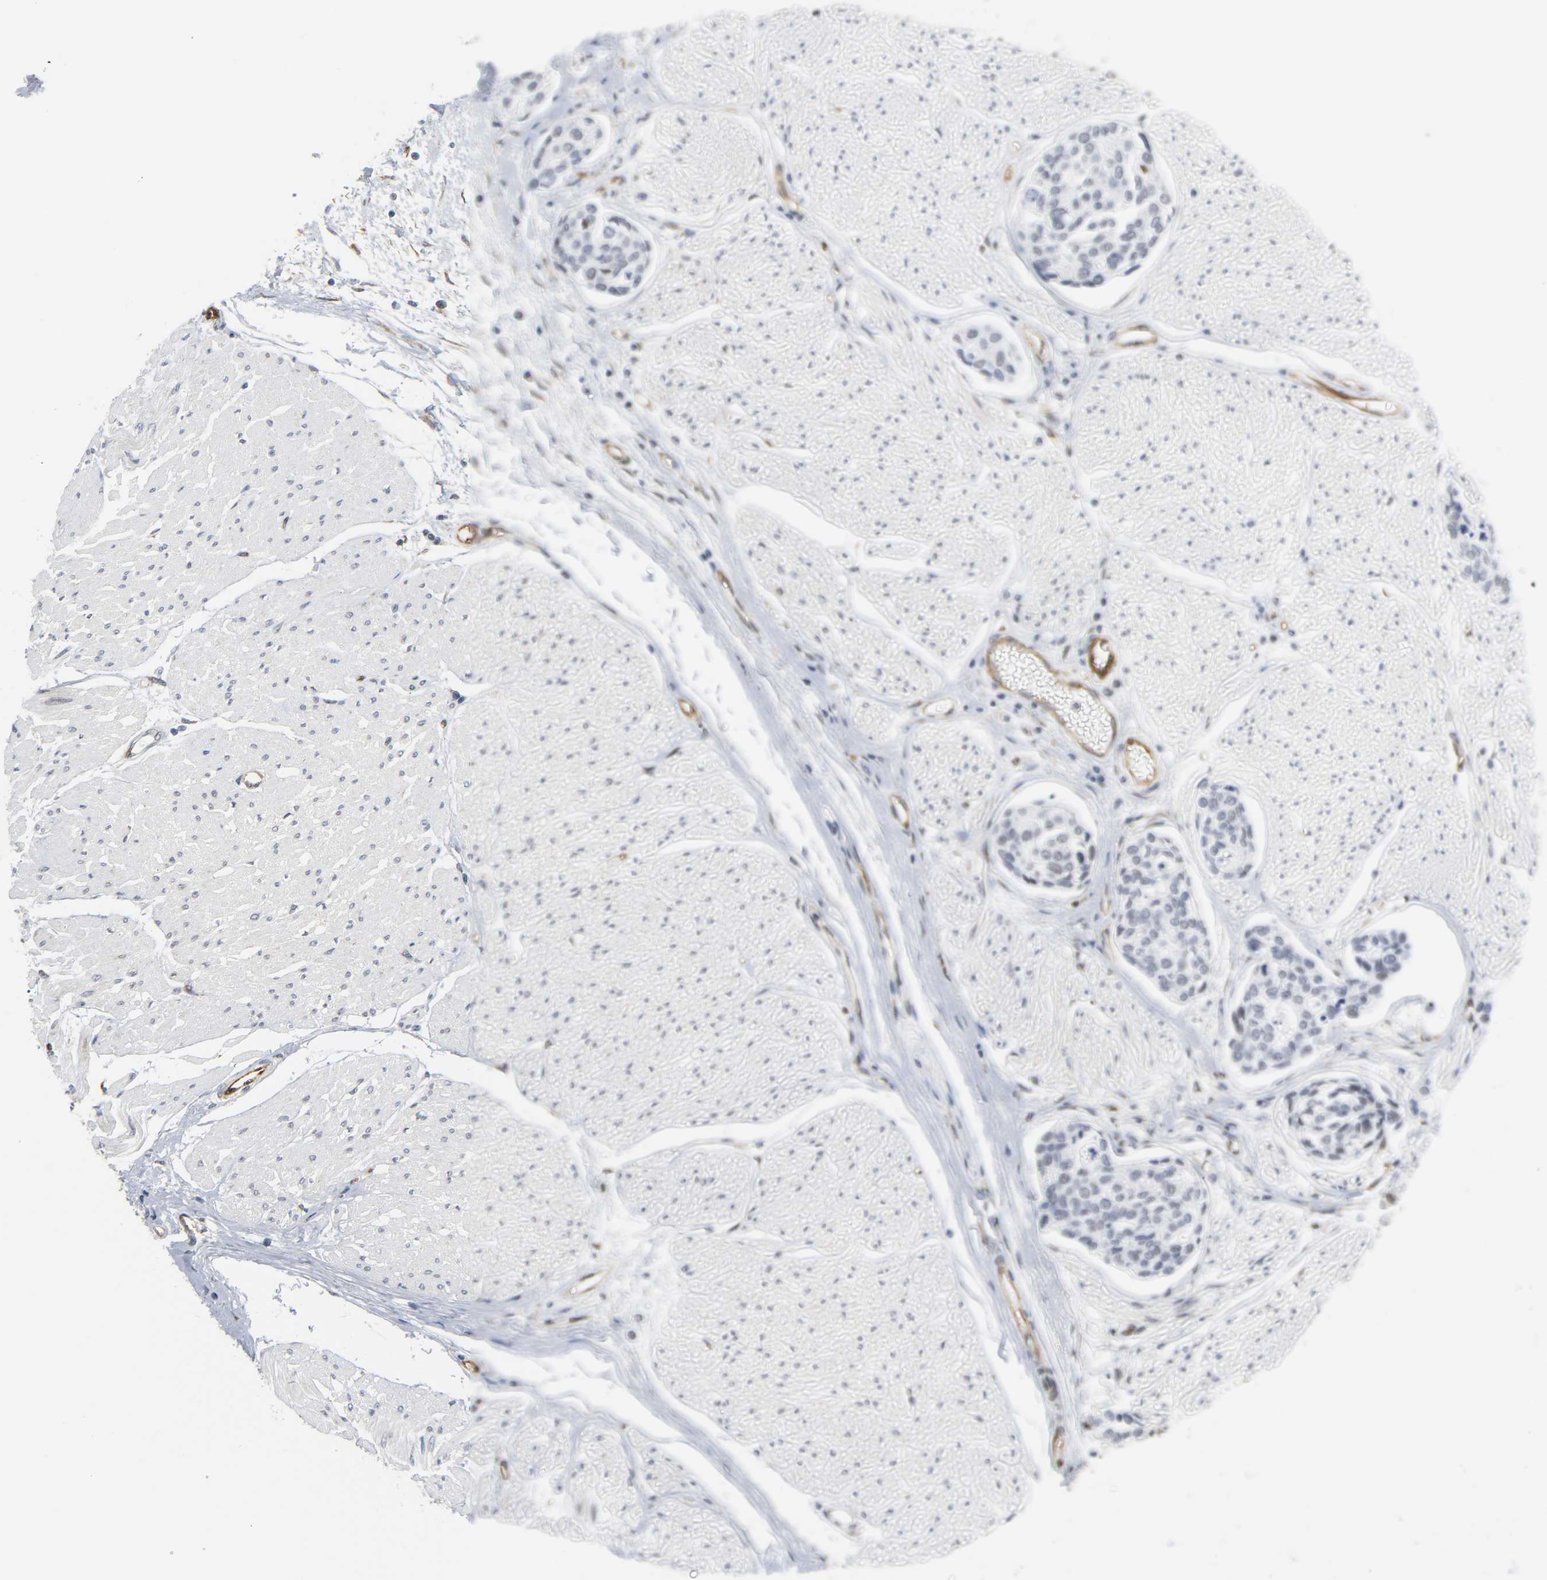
{"staining": {"intensity": "negative", "quantity": "none", "location": "none"}, "tissue": "urothelial cancer", "cell_type": "Tumor cells", "image_type": "cancer", "snomed": [{"axis": "morphology", "description": "Urothelial carcinoma, High grade"}, {"axis": "topography", "description": "Urinary bladder"}], "caption": "A high-resolution image shows immunohistochemistry (IHC) staining of urothelial cancer, which displays no significant staining in tumor cells. (DAB immunohistochemistry (IHC) visualized using brightfield microscopy, high magnification).", "gene": "DOCK1", "patient": {"sex": "male", "age": 78}}